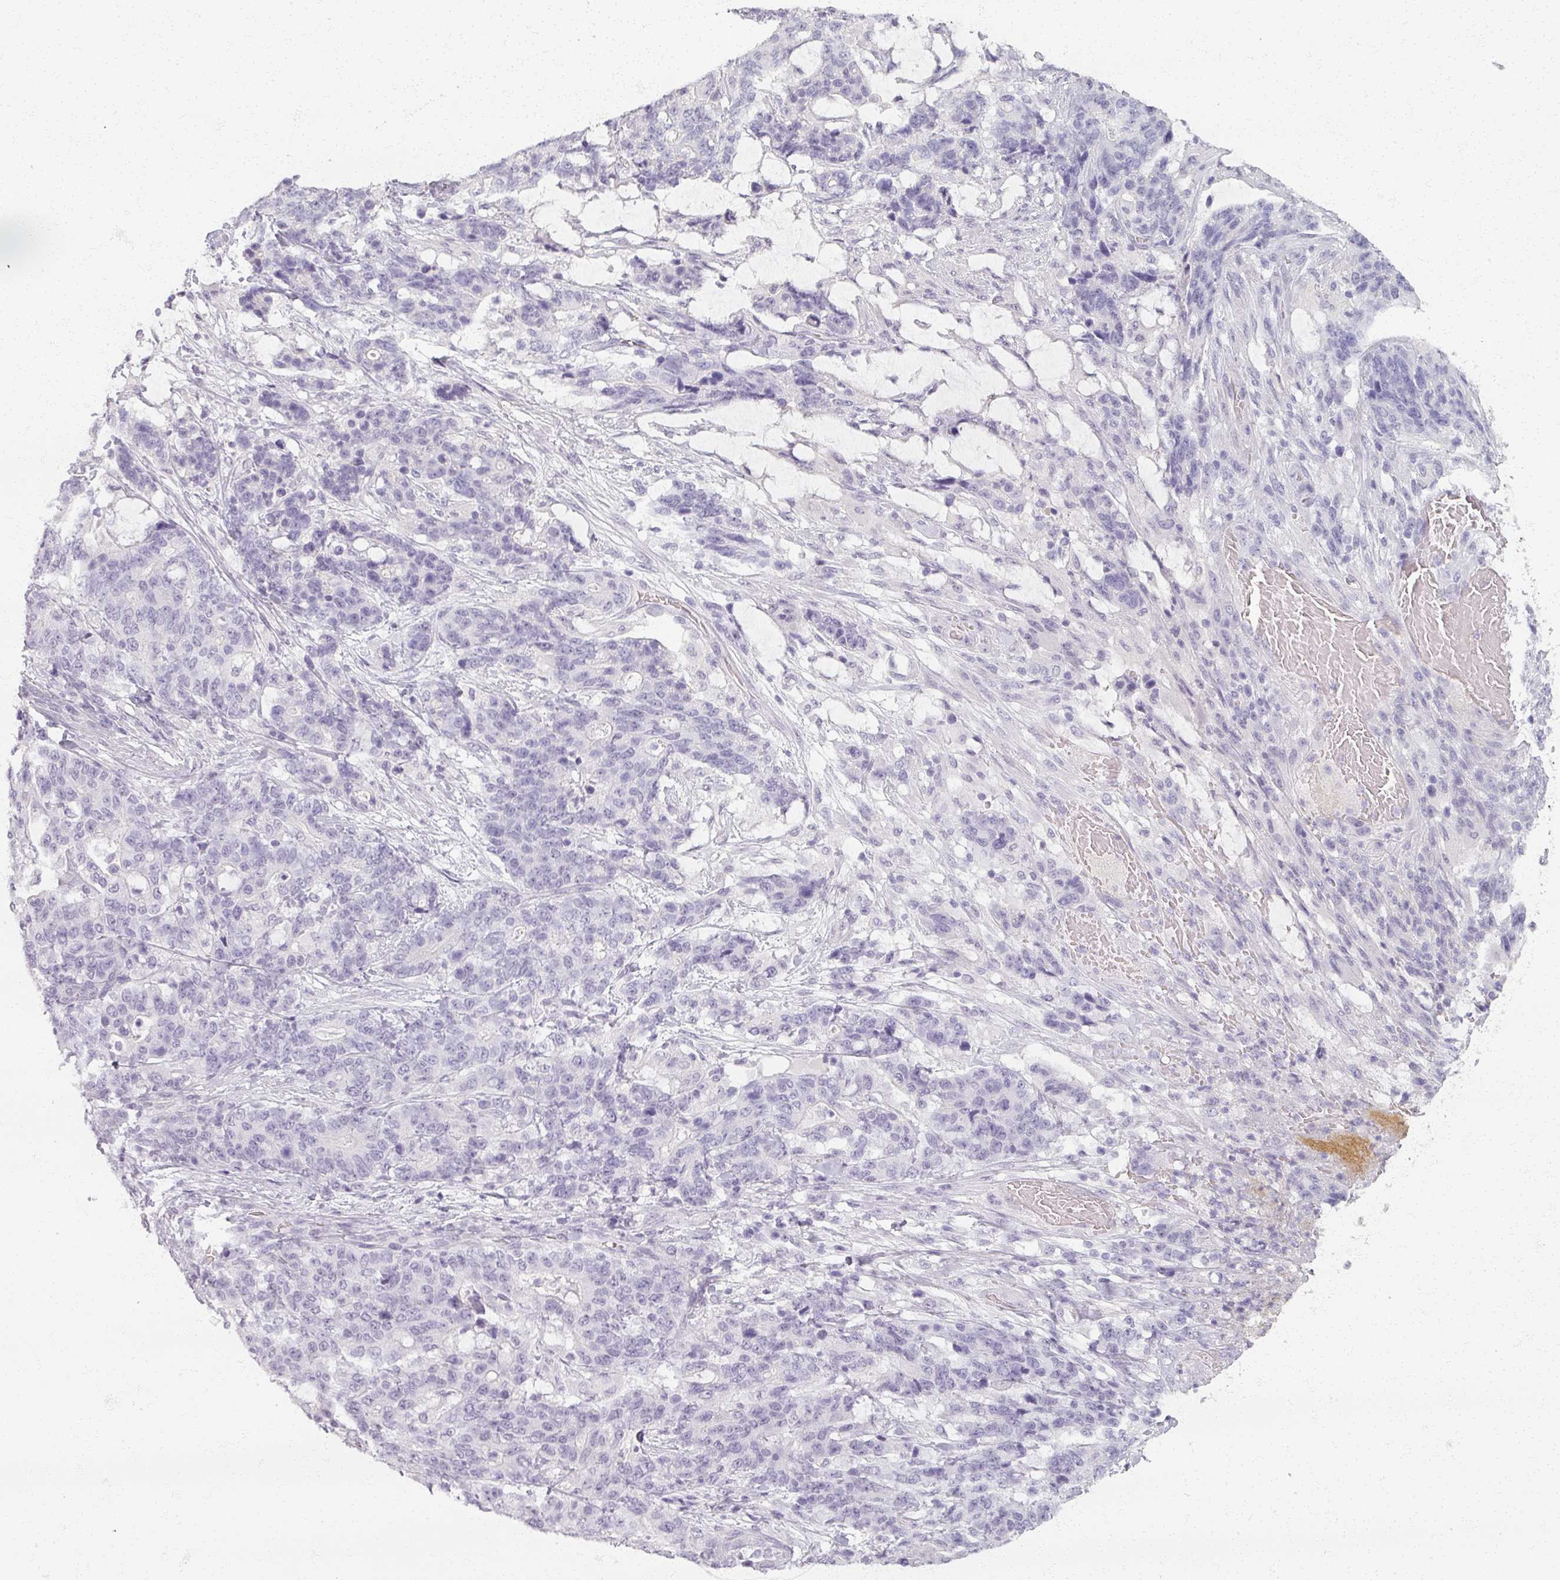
{"staining": {"intensity": "negative", "quantity": "none", "location": "none"}, "tissue": "stomach cancer", "cell_type": "Tumor cells", "image_type": "cancer", "snomed": [{"axis": "morphology", "description": "Normal tissue, NOS"}, {"axis": "morphology", "description": "Adenocarcinoma, NOS"}, {"axis": "topography", "description": "Stomach"}], "caption": "Immunohistochemistry of stomach adenocarcinoma reveals no staining in tumor cells. Brightfield microscopy of IHC stained with DAB (3,3'-diaminobenzidine) (brown) and hematoxylin (blue), captured at high magnification.", "gene": "RFPL2", "patient": {"sex": "female", "age": 64}}